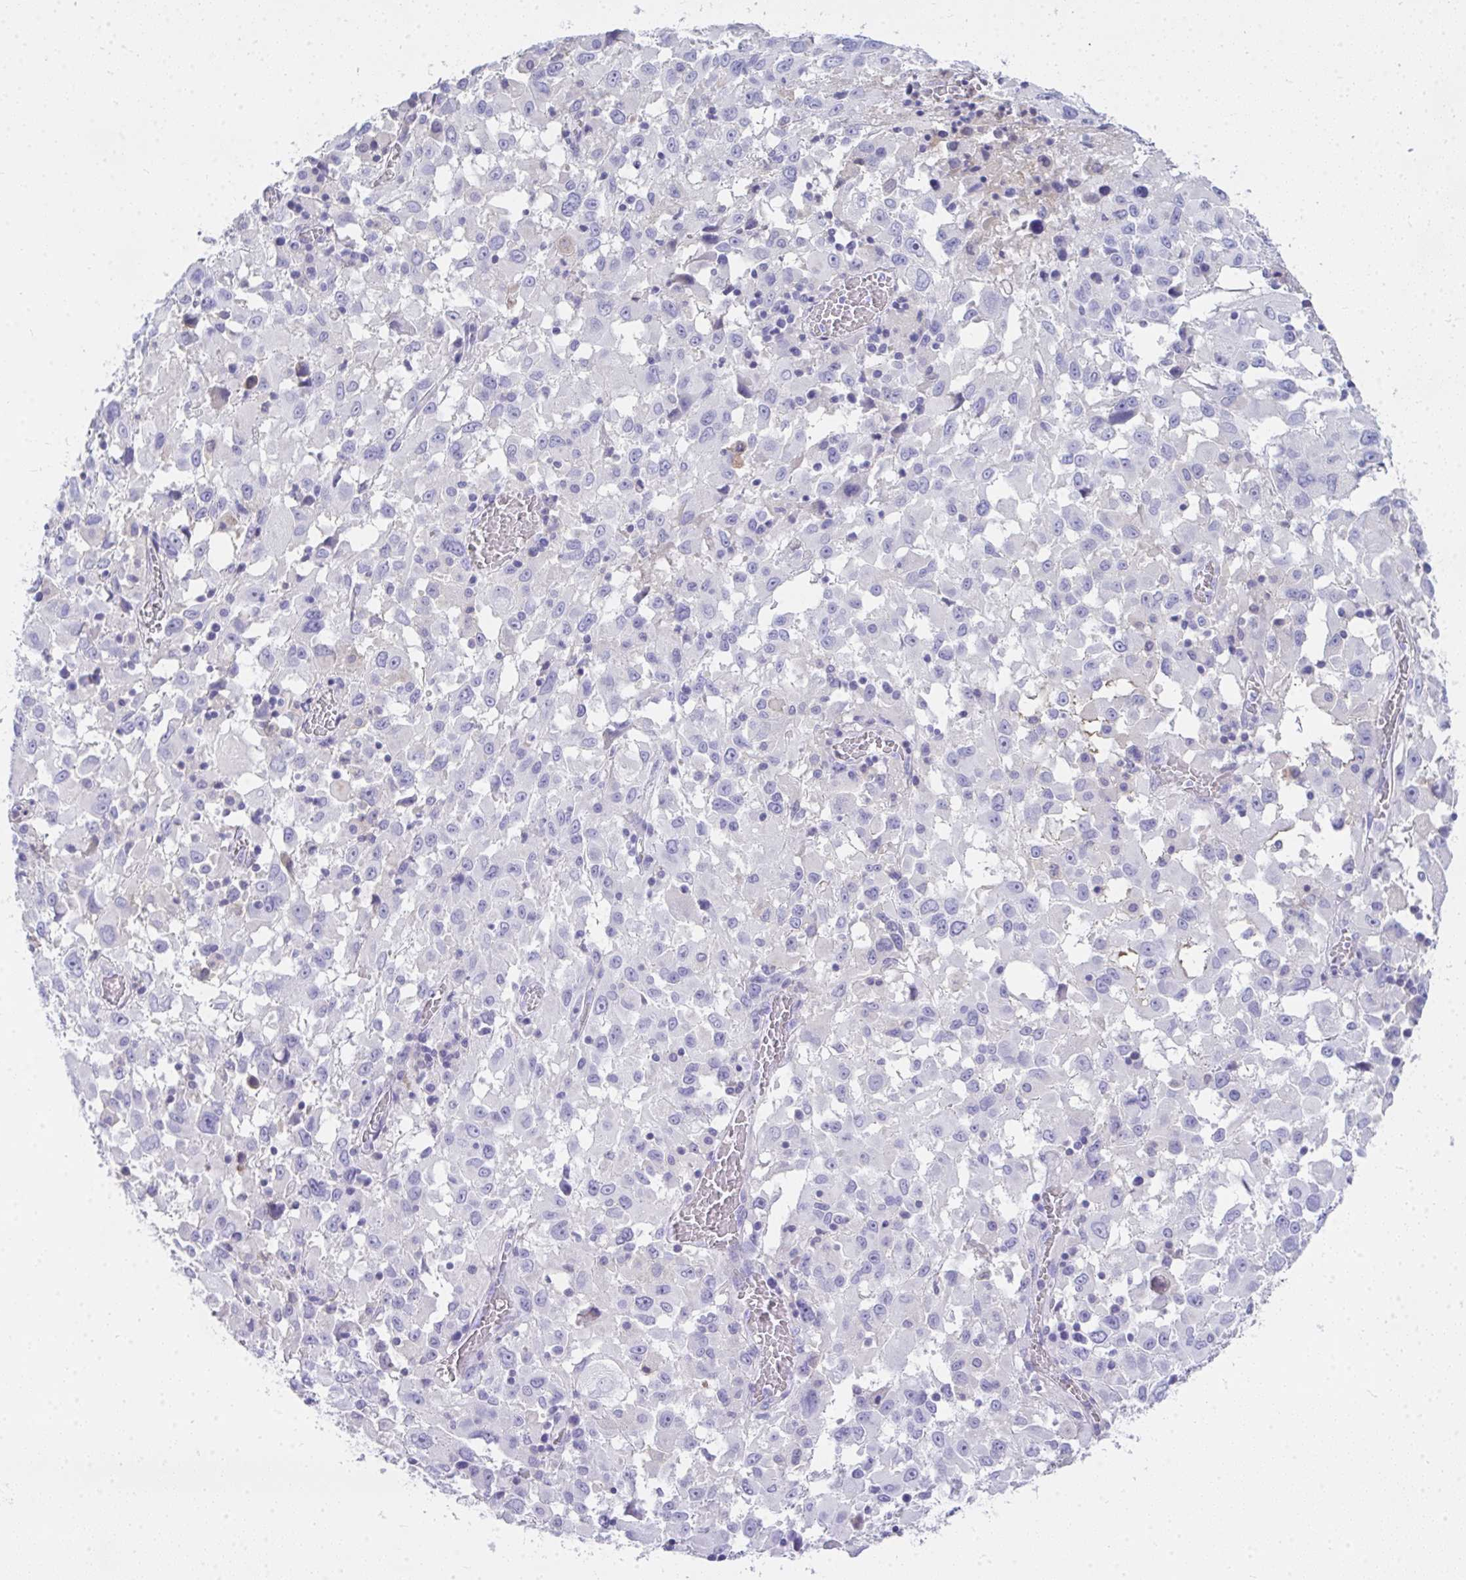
{"staining": {"intensity": "negative", "quantity": "none", "location": "none"}, "tissue": "melanoma", "cell_type": "Tumor cells", "image_type": "cancer", "snomed": [{"axis": "morphology", "description": "Malignant melanoma, Metastatic site"}, {"axis": "topography", "description": "Soft tissue"}], "caption": "Melanoma stained for a protein using immunohistochemistry demonstrates no staining tumor cells.", "gene": "COA5", "patient": {"sex": "male", "age": 50}}